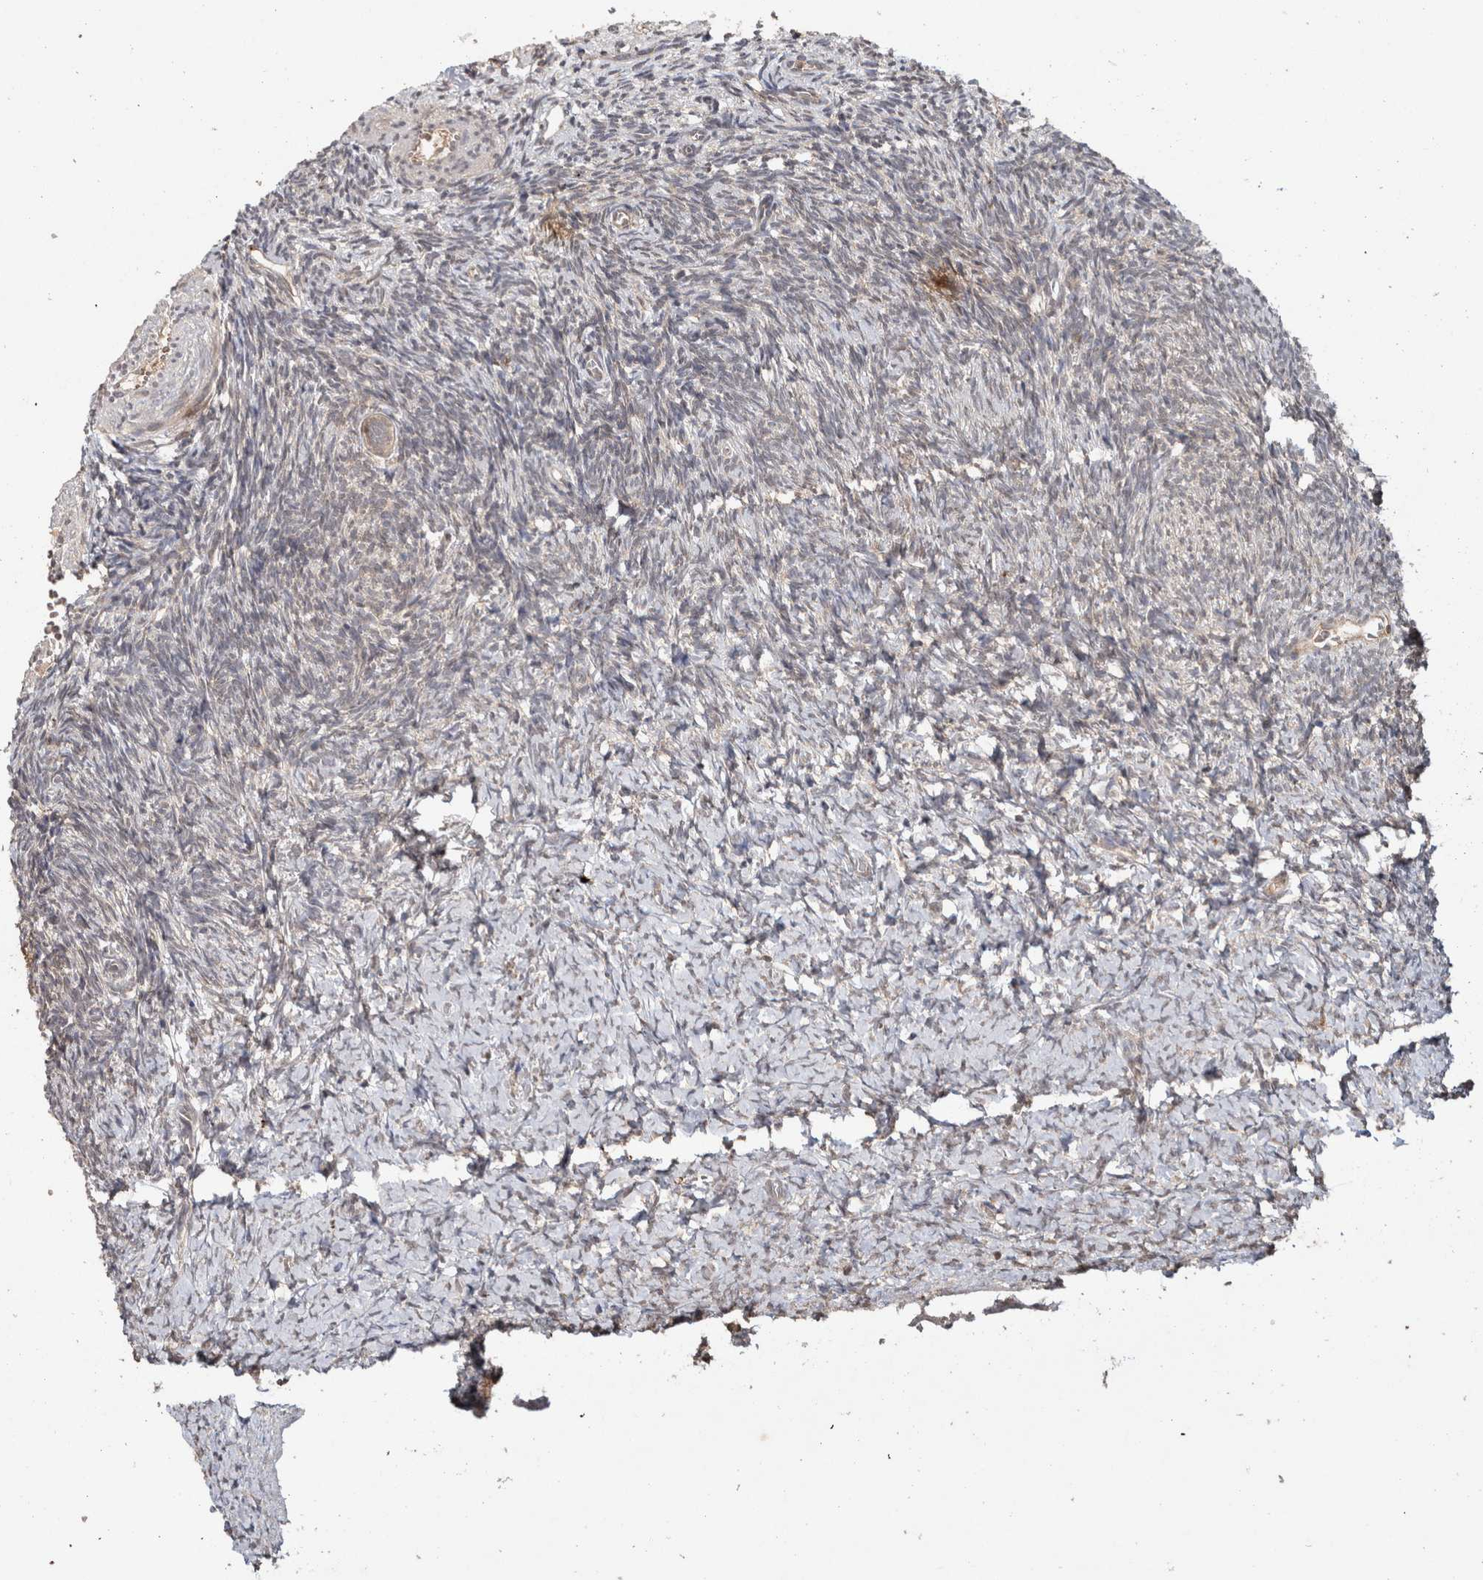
{"staining": {"intensity": "negative", "quantity": "none", "location": "none"}, "tissue": "ovary", "cell_type": "Ovarian stroma cells", "image_type": "normal", "snomed": [{"axis": "morphology", "description": "Normal tissue, NOS"}, {"axis": "topography", "description": "Ovary"}], "caption": "Ovarian stroma cells are negative for brown protein staining in benign ovary.", "gene": "HMOX2", "patient": {"sex": "female", "age": 34}}